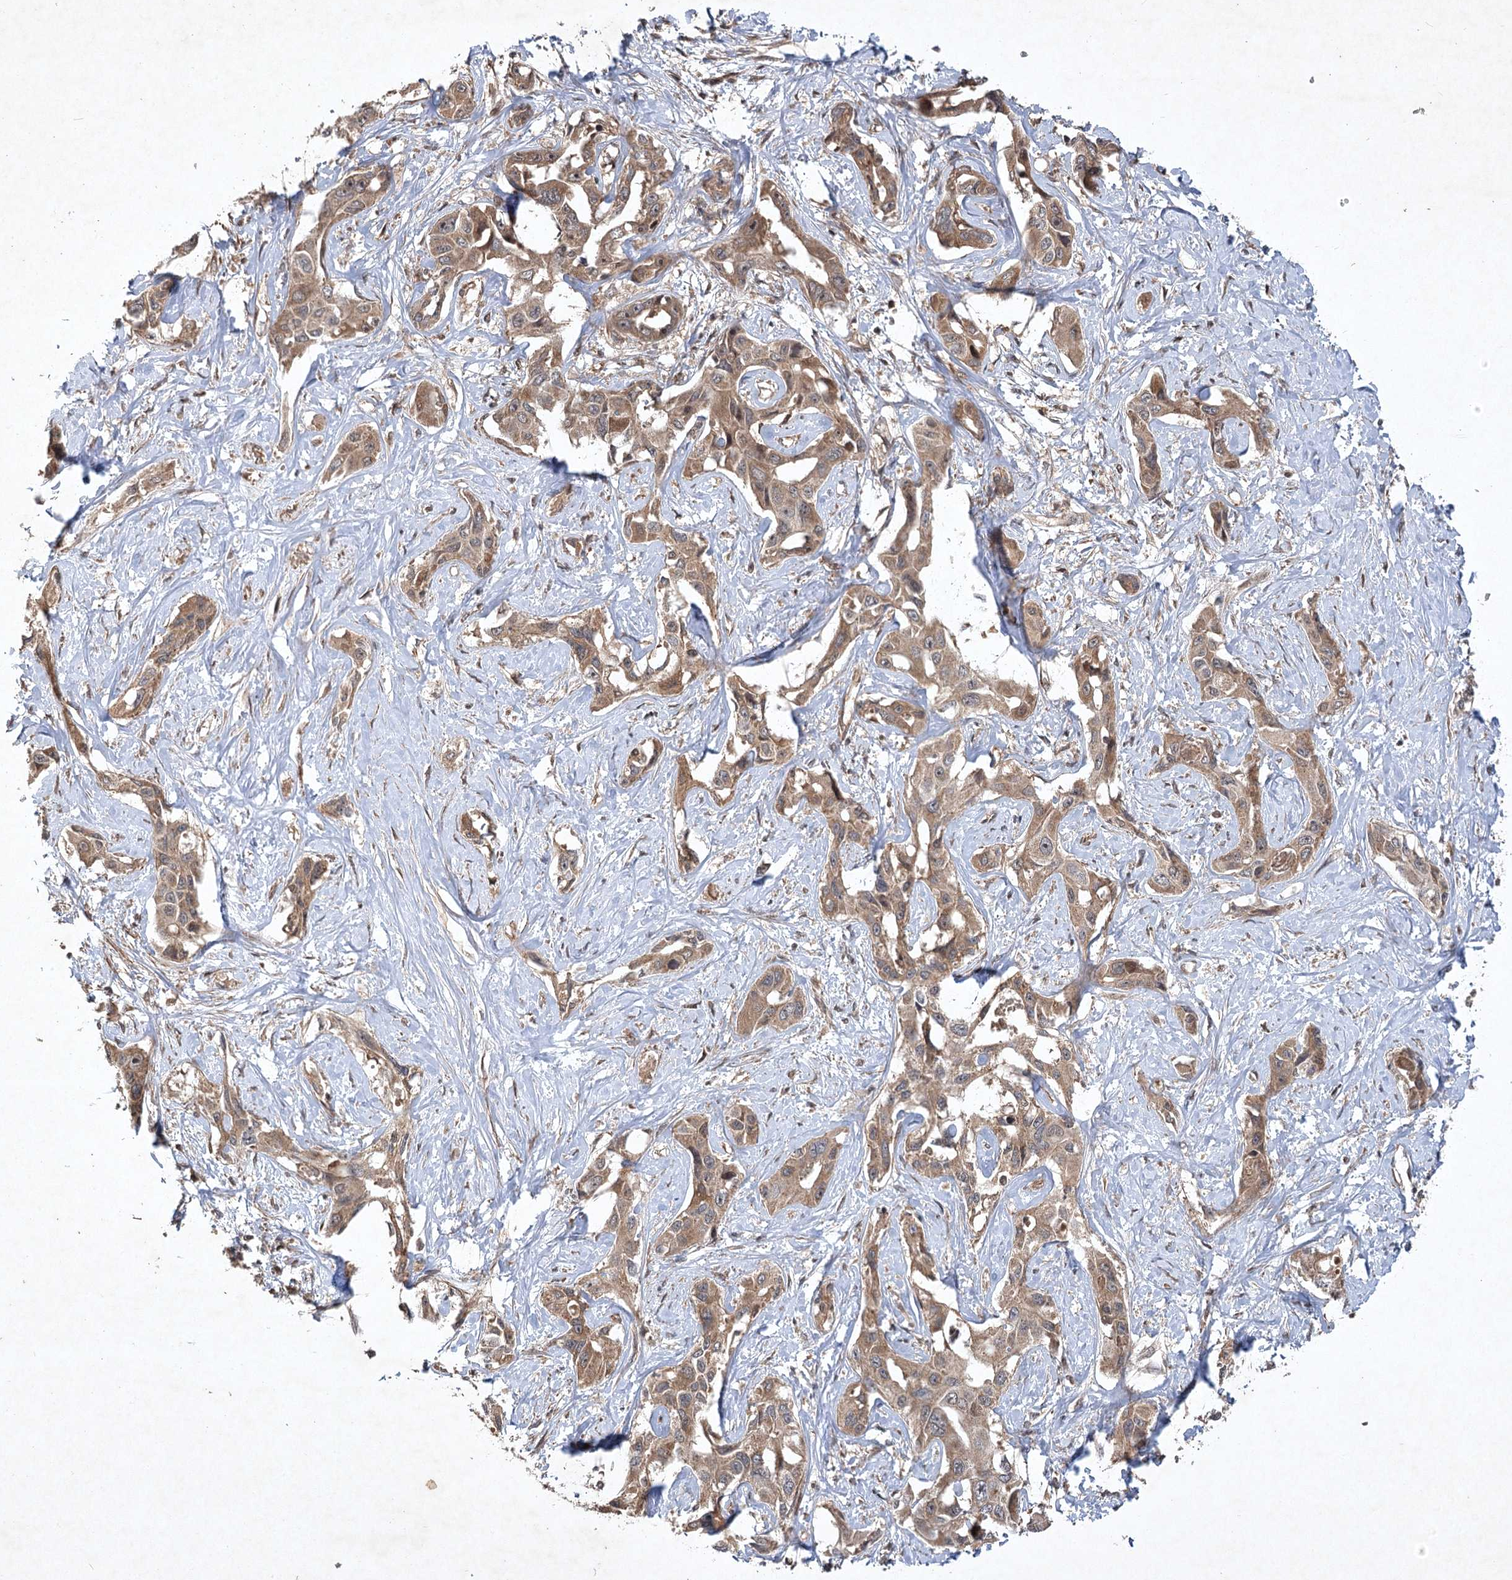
{"staining": {"intensity": "moderate", "quantity": ">75%", "location": "cytoplasmic/membranous"}, "tissue": "liver cancer", "cell_type": "Tumor cells", "image_type": "cancer", "snomed": [{"axis": "morphology", "description": "Cholangiocarcinoma"}, {"axis": "topography", "description": "Liver"}], "caption": "Protein staining of cholangiocarcinoma (liver) tissue displays moderate cytoplasmic/membranous staining in approximately >75% of tumor cells.", "gene": "INSIG2", "patient": {"sex": "male", "age": 59}}